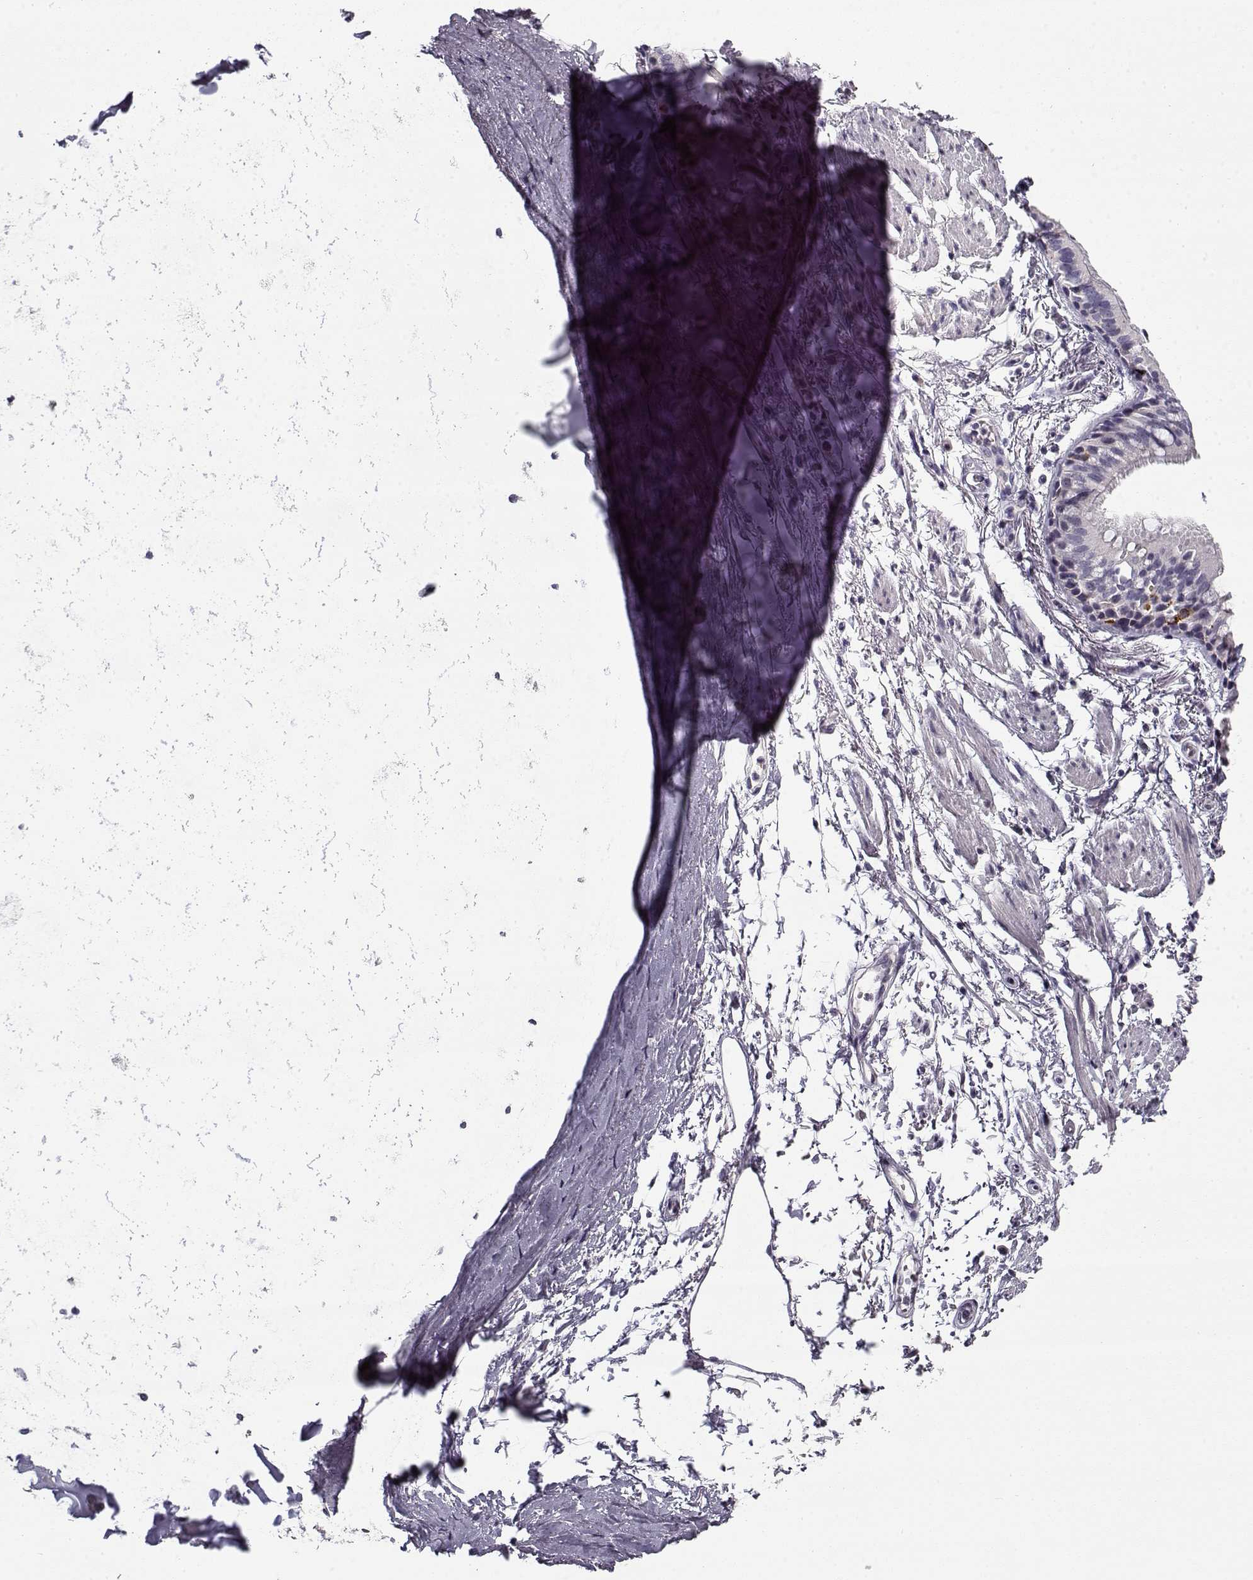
{"staining": {"intensity": "strong", "quantity": "<25%", "location": "cytoplasmic/membranous"}, "tissue": "bronchus", "cell_type": "Respiratory epithelial cells", "image_type": "normal", "snomed": [{"axis": "morphology", "description": "Normal tissue, NOS"}, {"axis": "topography", "description": "Lymph node"}, {"axis": "topography", "description": "Bronchus"}], "caption": "High-magnification brightfield microscopy of unremarkable bronchus stained with DAB (brown) and counterstained with hematoxylin (blue). respiratory epithelial cells exhibit strong cytoplasmic/membranous staining is seen in approximately<25% of cells. Nuclei are stained in blue.", "gene": "SNCA", "patient": {"sex": "female", "age": 70}}